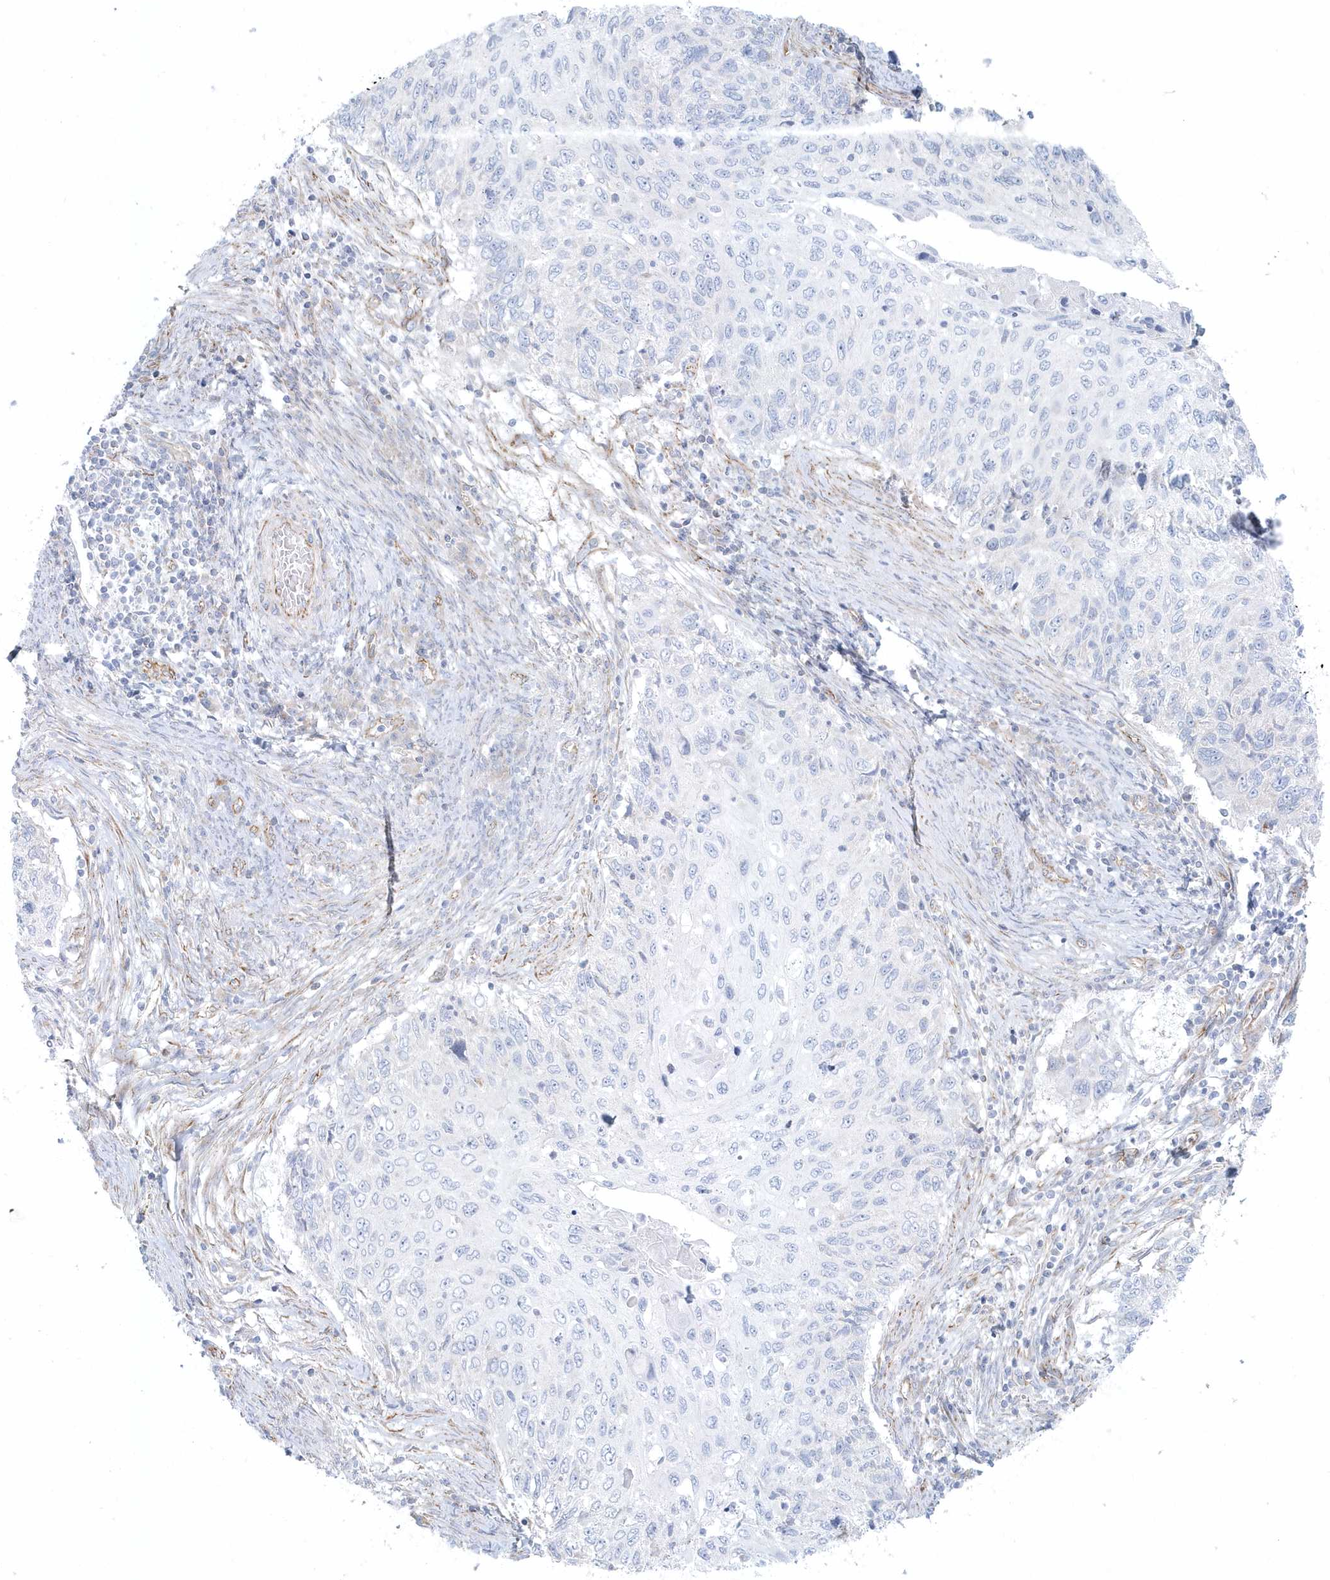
{"staining": {"intensity": "negative", "quantity": "none", "location": "none"}, "tissue": "cervical cancer", "cell_type": "Tumor cells", "image_type": "cancer", "snomed": [{"axis": "morphology", "description": "Squamous cell carcinoma, NOS"}, {"axis": "topography", "description": "Cervix"}], "caption": "Immunohistochemistry (IHC) image of human cervical squamous cell carcinoma stained for a protein (brown), which demonstrates no positivity in tumor cells. Brightfield microscopy of immunohistochemistry stained with DAB (3,3'-diaminobenzidine) (brown) and hematoxylin (blue), captured at high magnification.", "gene": "GPR152", "patient": {"sex": "female", "age": 70}}